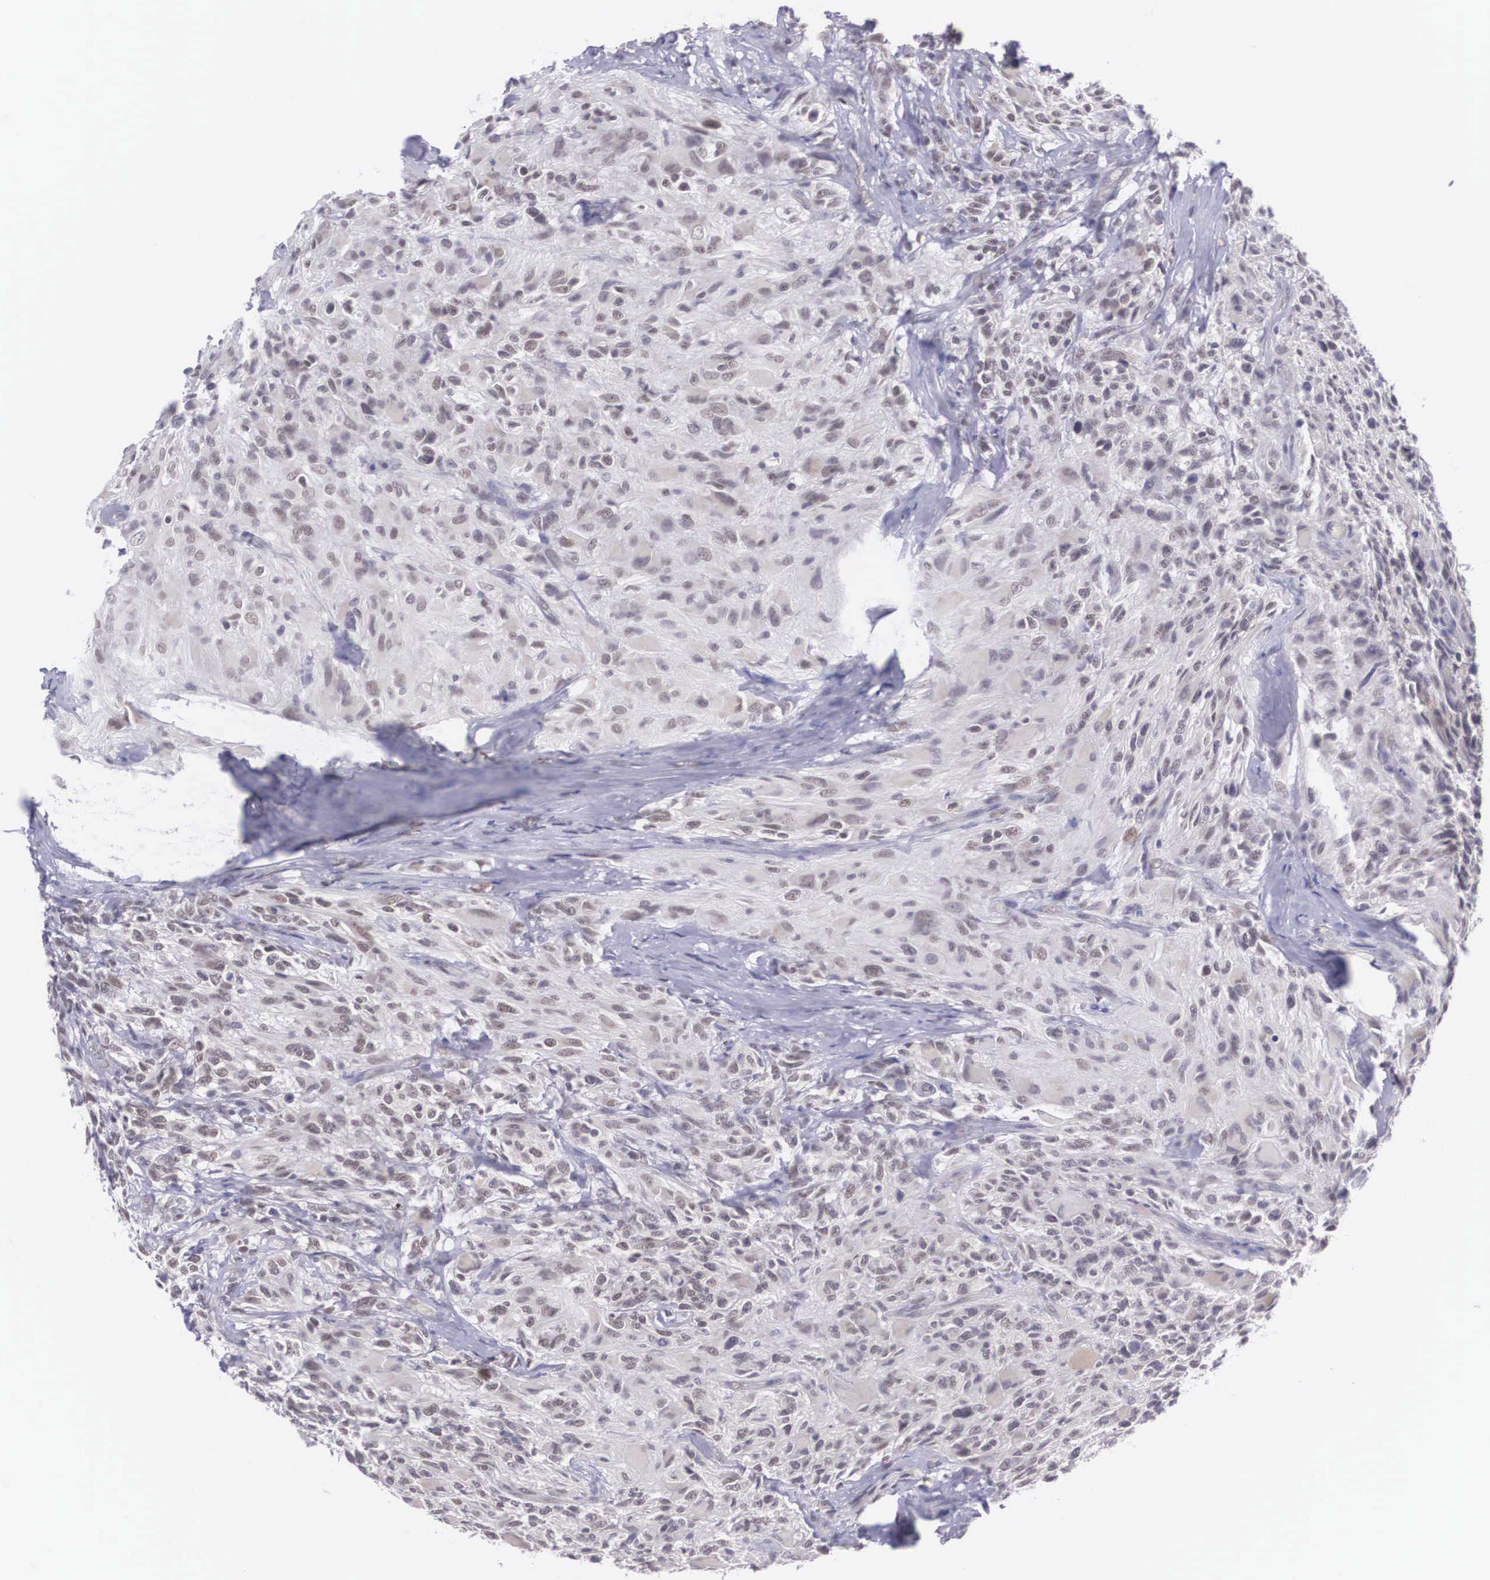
{"staining": {"intensity": "weak", "quantity": "25%-75%", "location": "cytoplasmic/membranous,nuclear"}, "tissue": "glioma", "cell_type": "Tumor cells", "image_type": "cancer", "snomed": [{"axis": "morphology", "description": "Glioma, malignant, High grade"}, {"axis": "topography", "description": "Brain"}], "caption": "Protein staining of high-grade glioma (malignant) tissue shows weak cytoplasmic/membranous and nuclear staining in approximately 25%-75% of tumor cells.", "gene": "NINL", "patient": {"sex": "male", "age": 69}}